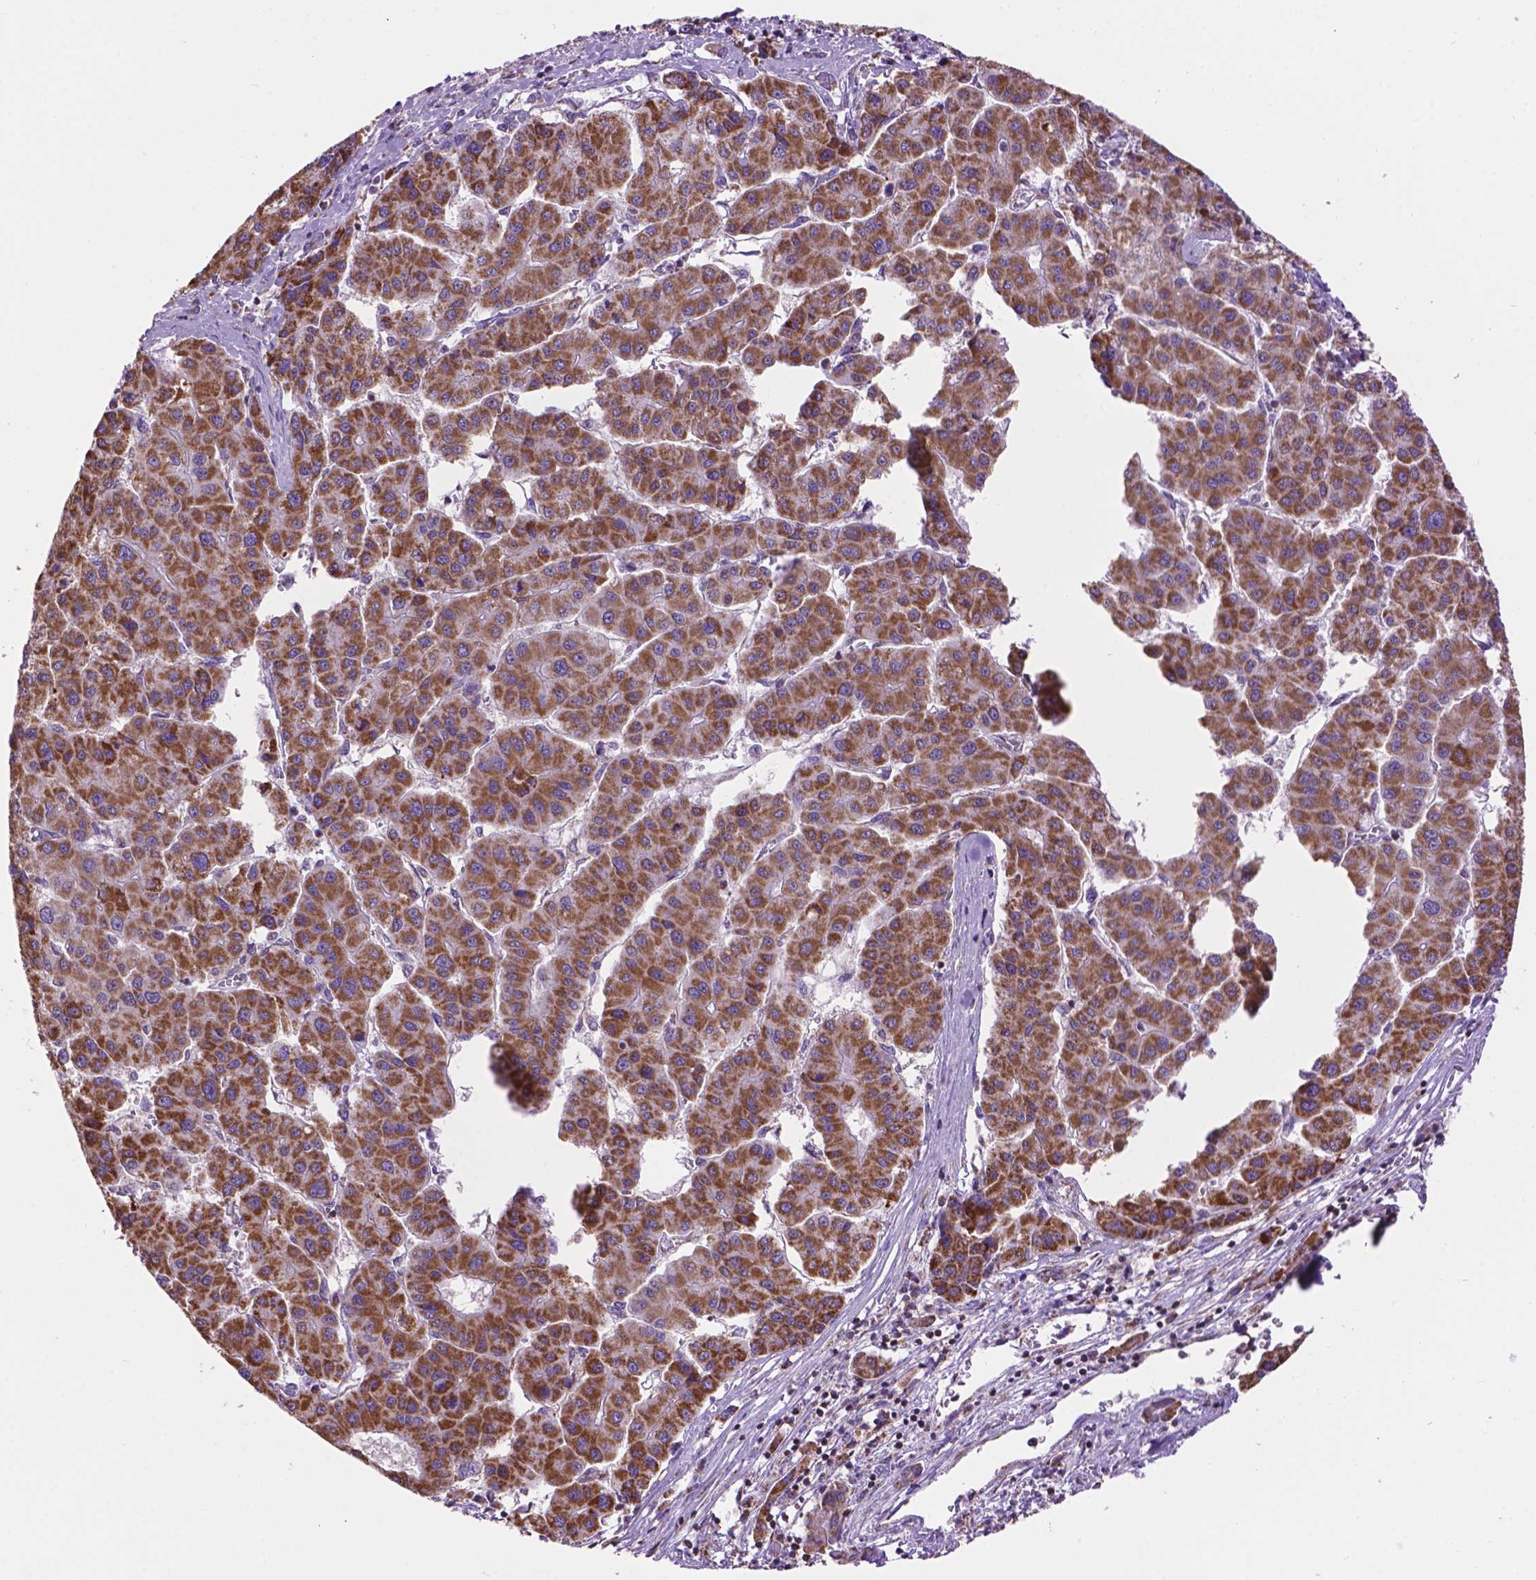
{"staining": {"intensity": "strong", "quantity": ">75%", "location": "cytoplasmic/membranous"}, "tissue": "liver cancer", "cell_type": "Tumor cells", "image_type": "cancer", "snomed": [{"axis": "morphology", "description": "Carcinoma, Hepatocellular, NOS"}, {"axis": "topography", "description": "Liver"}], "caption": "Protein staining reveals strong cytoplasmic/membranous expression in about >75% of tumor cells in liver cancer (hepatocellular carcinoma).", "gene": "PYCR3", "patient": {"sex": "male", "age": 73}}